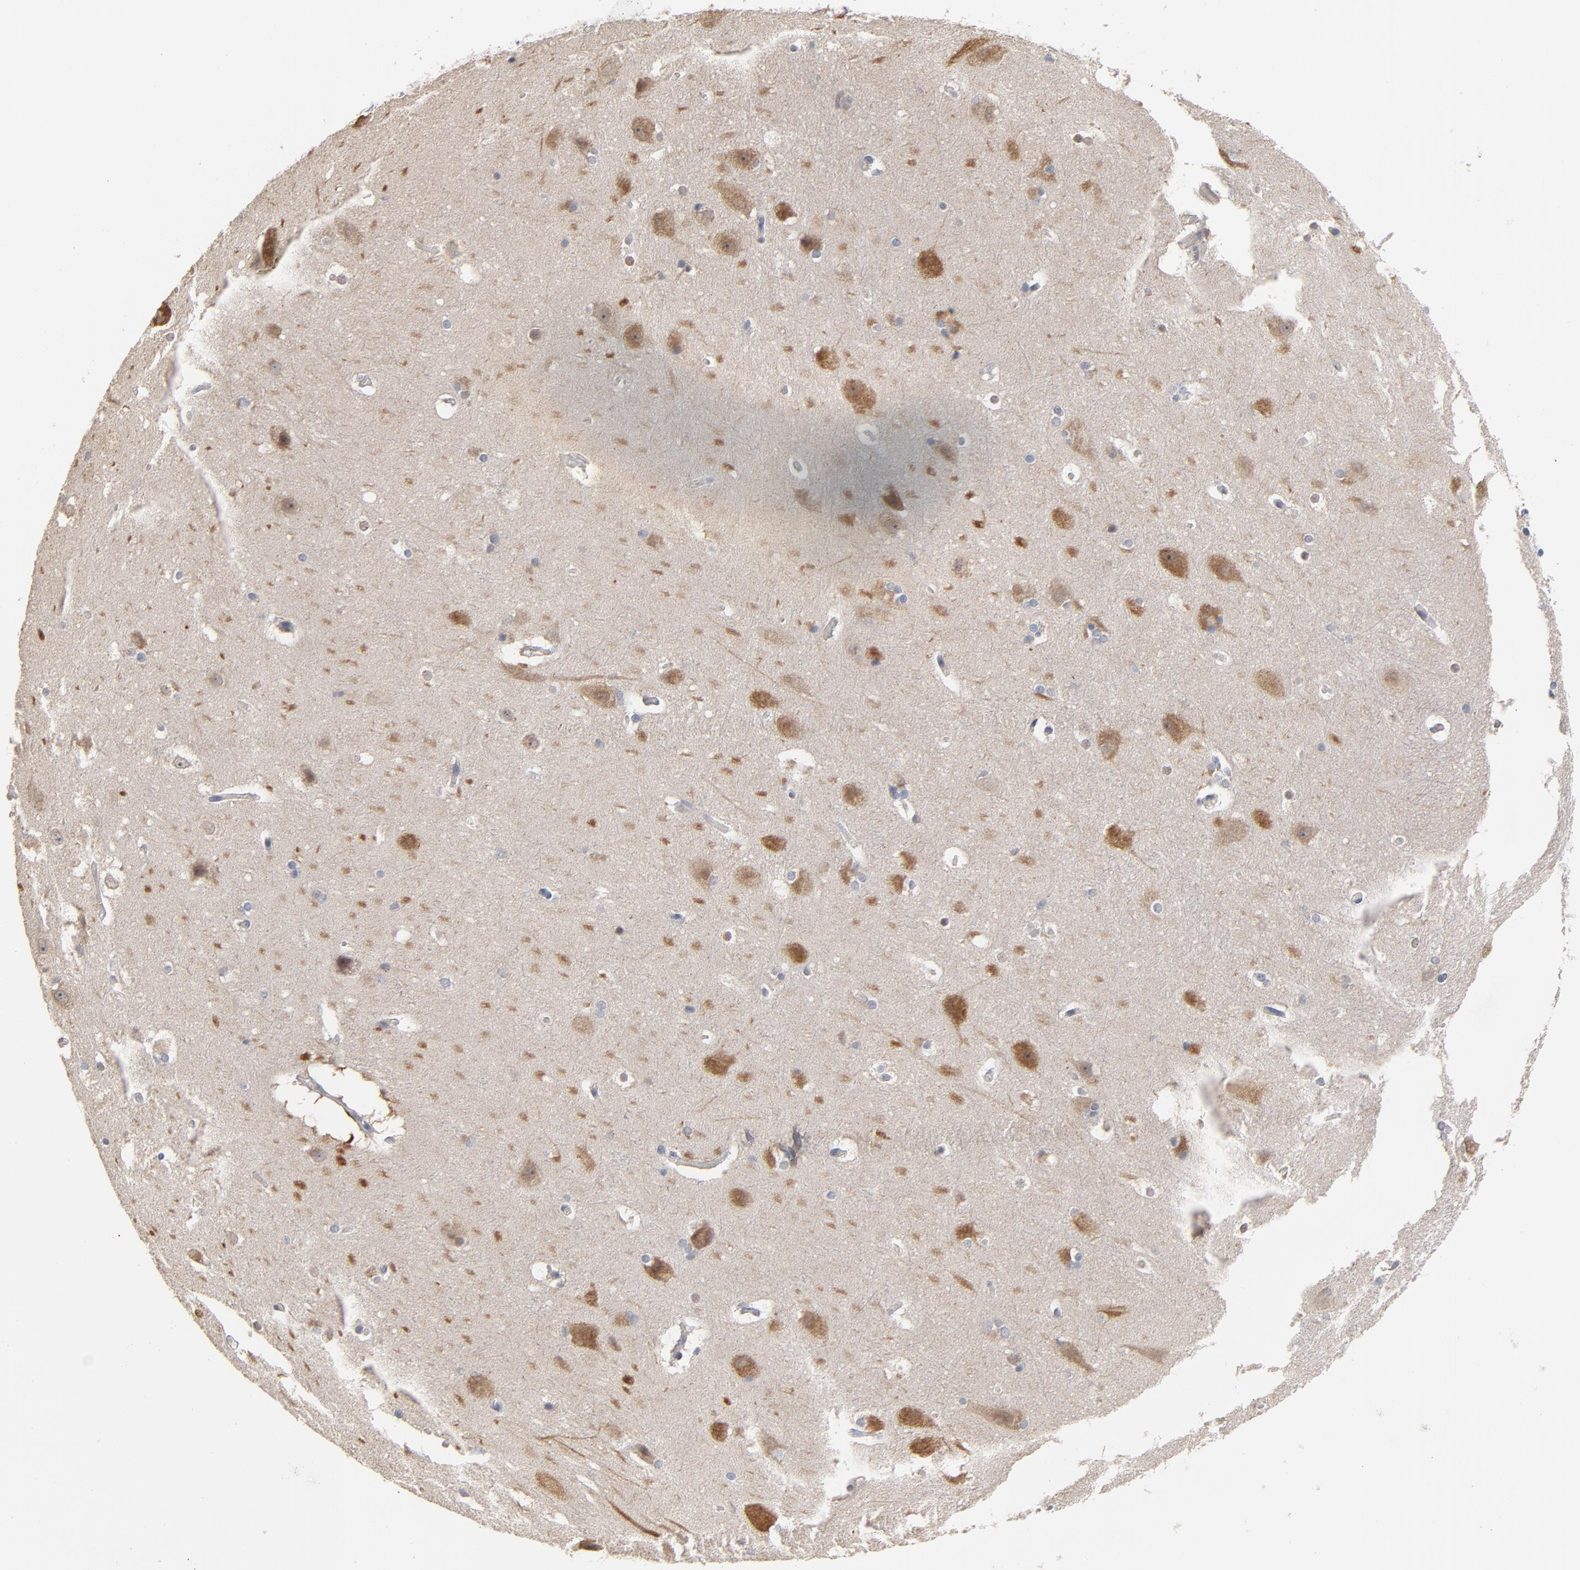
{"staining": {"intensity": "weak", "quantity": "<25%", "location": "cytoplasmic/membranous"}, "tissue": "hippocampus", "cell_type": "Glial cells", "image_type": "normal", "snomed": [{"axis": "morphology", "description": "Normal tissue, NOS"}, {"axis": "topography", "description": "Hippocampus"}], "caption": "The photomicrograph shows no staining of glial cells in unremarkable hippocampus.", "gene": "DNAL4", "patient": {"sex": "female", "age": 19}}